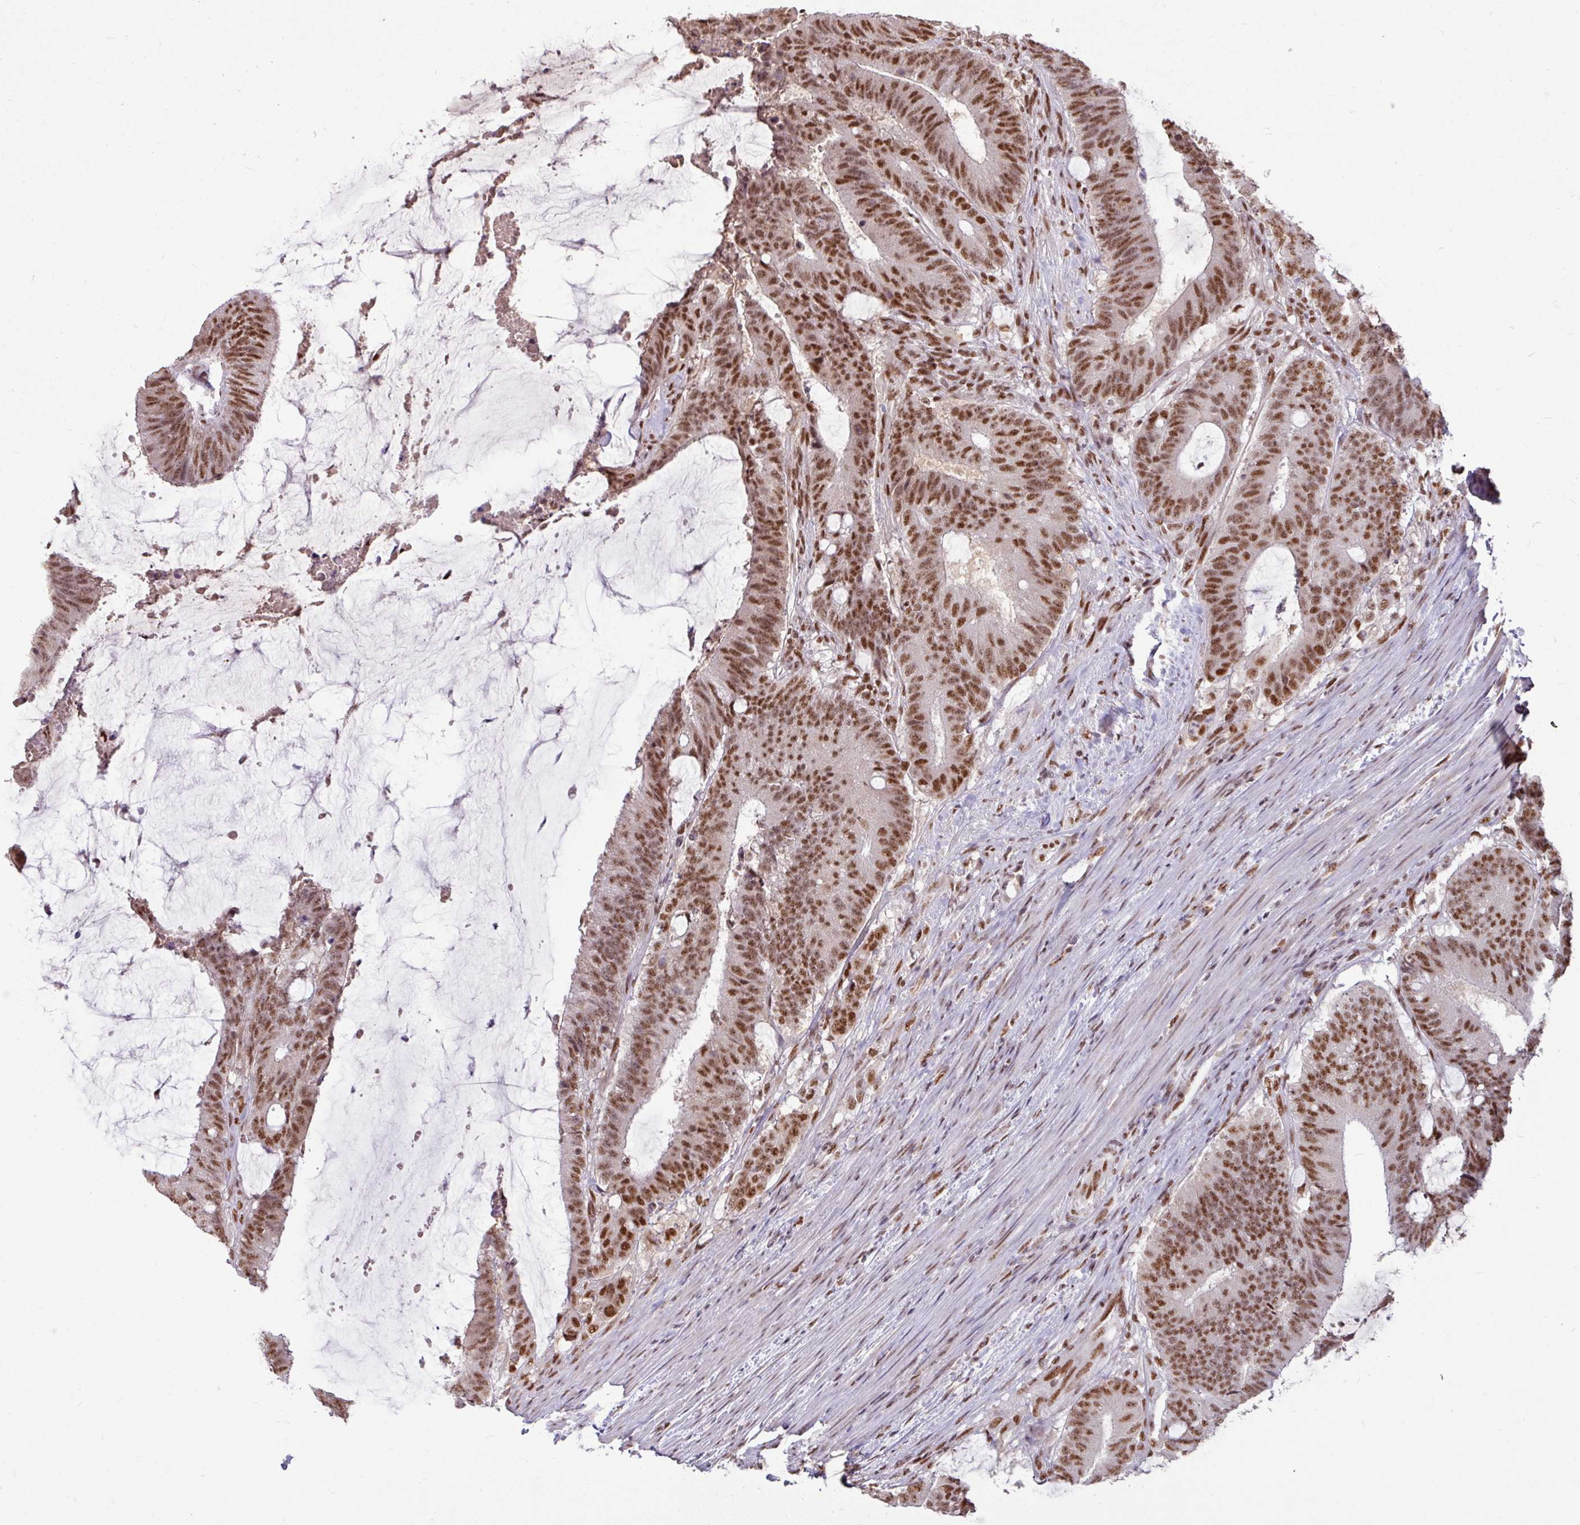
{"staining": {"intensity": "strong", "quantity": ">75%", "location": "nuclear"}, "tissue": "colorectal cancer", "cell_type": "Tumor cells", "image_type": "cancer", "snomed": [{"axis": "morphology", "description": "Adenocarcinoma, NOS"}, {"axis": "topography", "description": "Colon"}], "caption": "High-magnification brightfield microscopy of colorectal cancer (adenocarcinoma) stained with DAB (brown) and counterstained with hematoxylin (blue). tumor cells exhibit strong nuclear positivity is seen in about>75% of cells.", "gene": "TDG", "patient": {"sex": "female", "age": 43}}